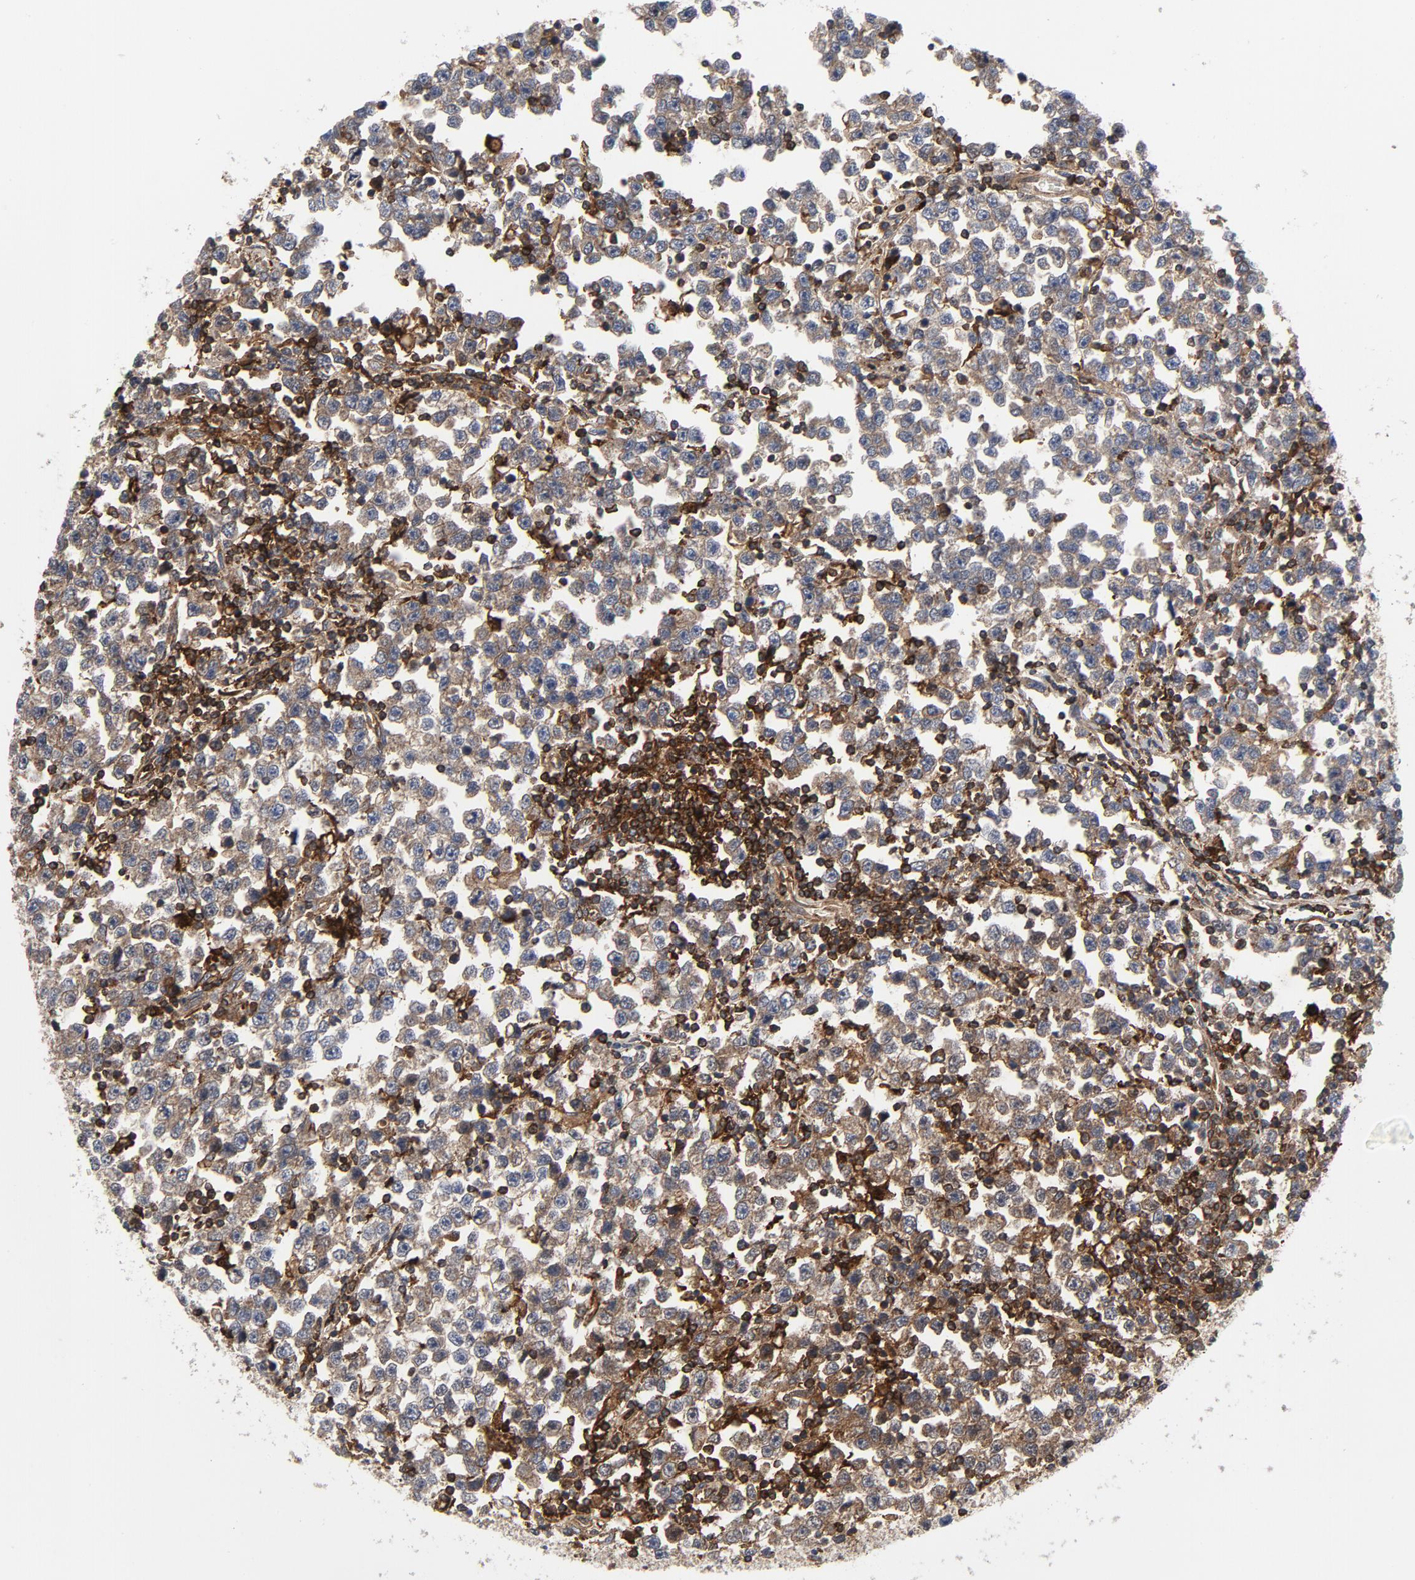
{"staining": {"intensity": "moderate", "quantity": ">75%", "location": "cytoplasmic/membranous"}, "tissue": "testis cancer", "cell_type": "Tumor cells", "image_type": "cancer", "snomed": [{"axis": "morphology", "description": "Seminoma, NOS"}, {"axis": "topography", "description": "Testis"}], "caption": "An image showing moderate cytoplasmic/membranous staining in approximately >75% of tumor cells in testis cancer, as visualized by brown immunohistochemical staining.", "gene": "YES1", "patient": {"sex": "male", "age": 43}}